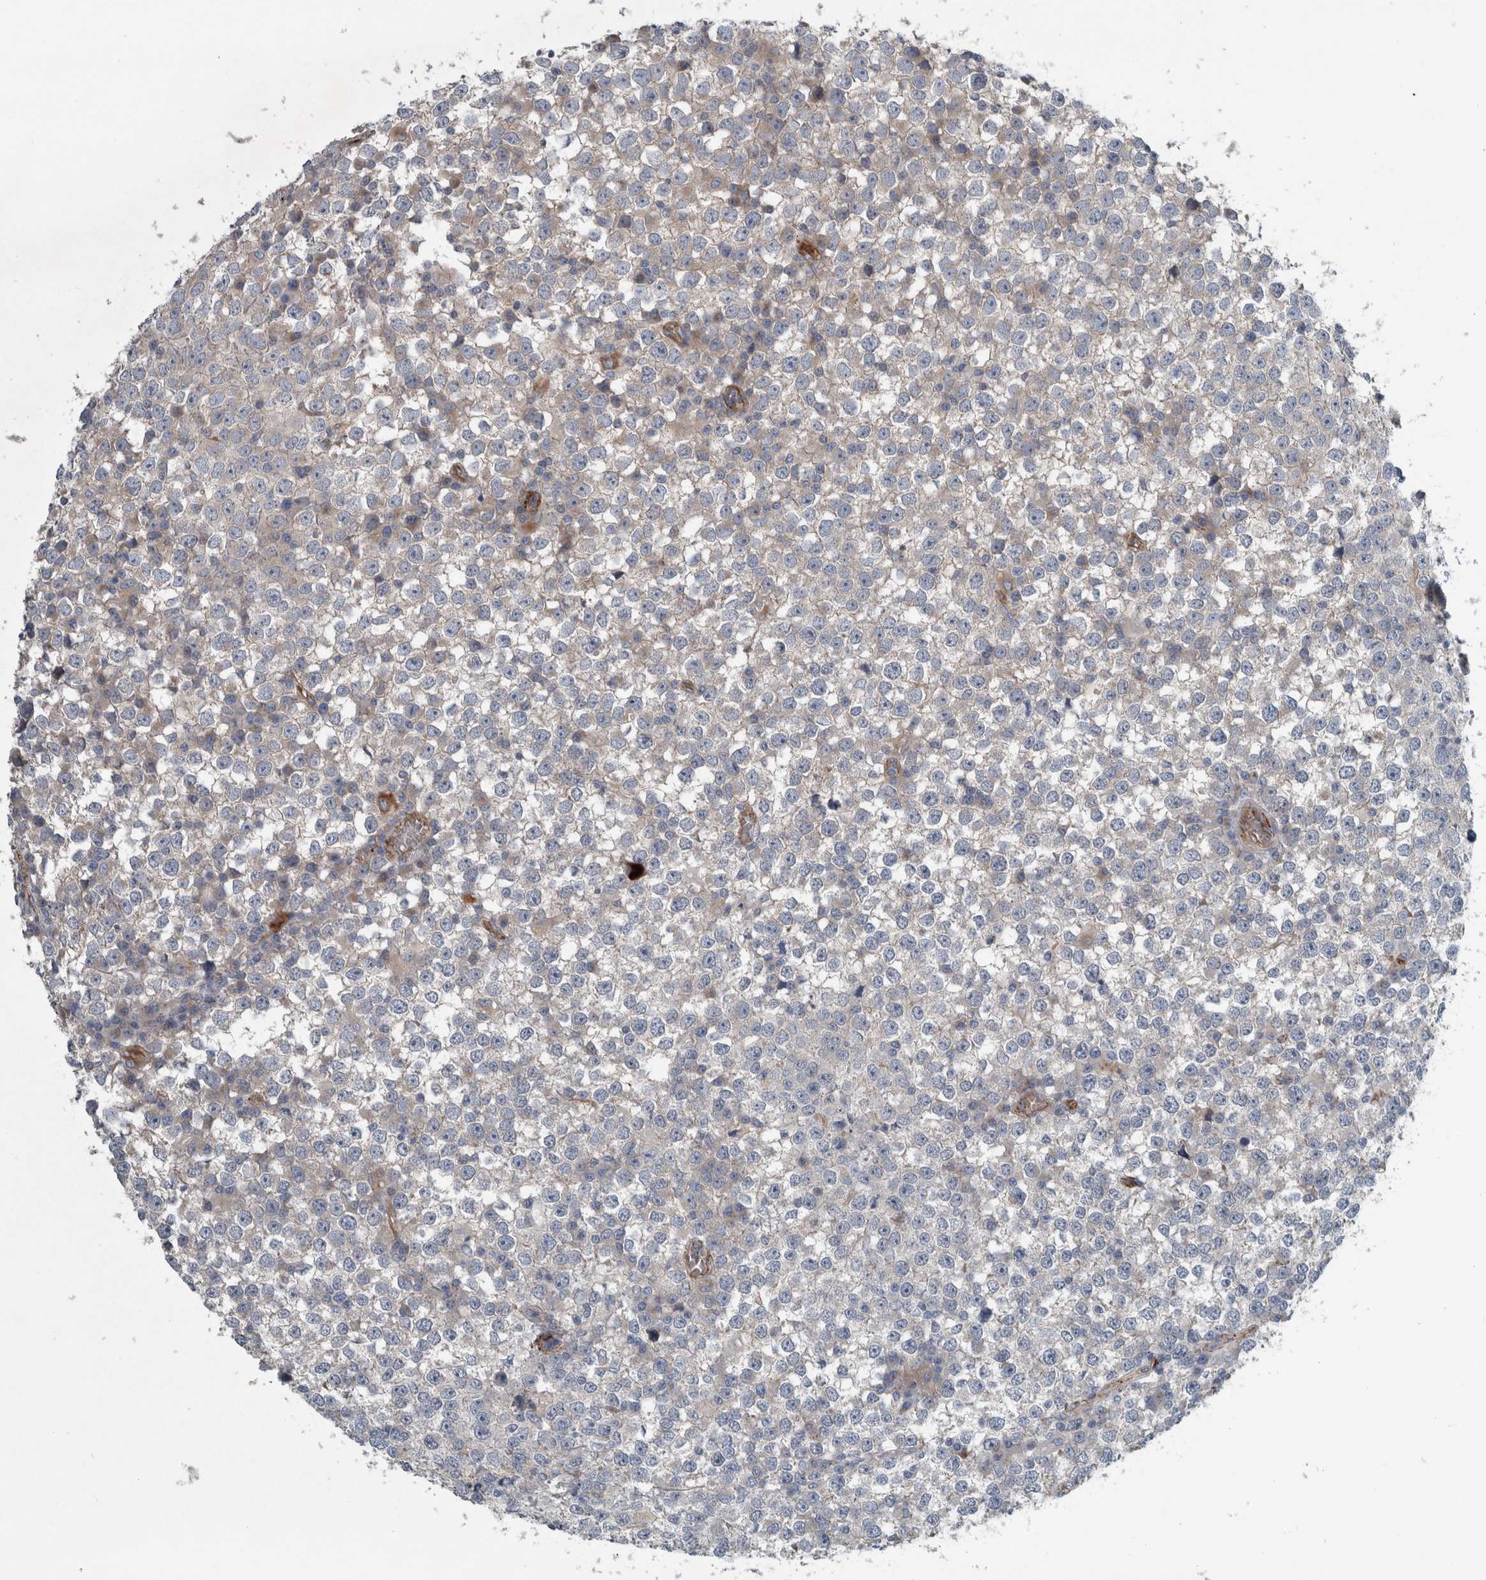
{"staining": {"intensity": "weak", "quantity": "25%-75%", "location": "cytoplasmic/membranous"}, "tissue": "testis cancer", "cell_type": "Tumor cells", "image_type": "cancer", "snomed": [{"axis": "morphology", "description": "Seminoma, NOS"}, {"axis": "topography", "description": "Testis"}], "caption": "Immunohistochemistry (IHC) photomicrograph of neoplastic tissue: testis cancer (seminoma) stained using immunohistochemistry displays low levels of weak protein expression localized specifically in the cytoplasmic/membranous of tumor cells, appearing as a cytoplasmic/membranous brown color.", "gene": "GLT8D2", "patient": {"sex": "male", "age": 65}}